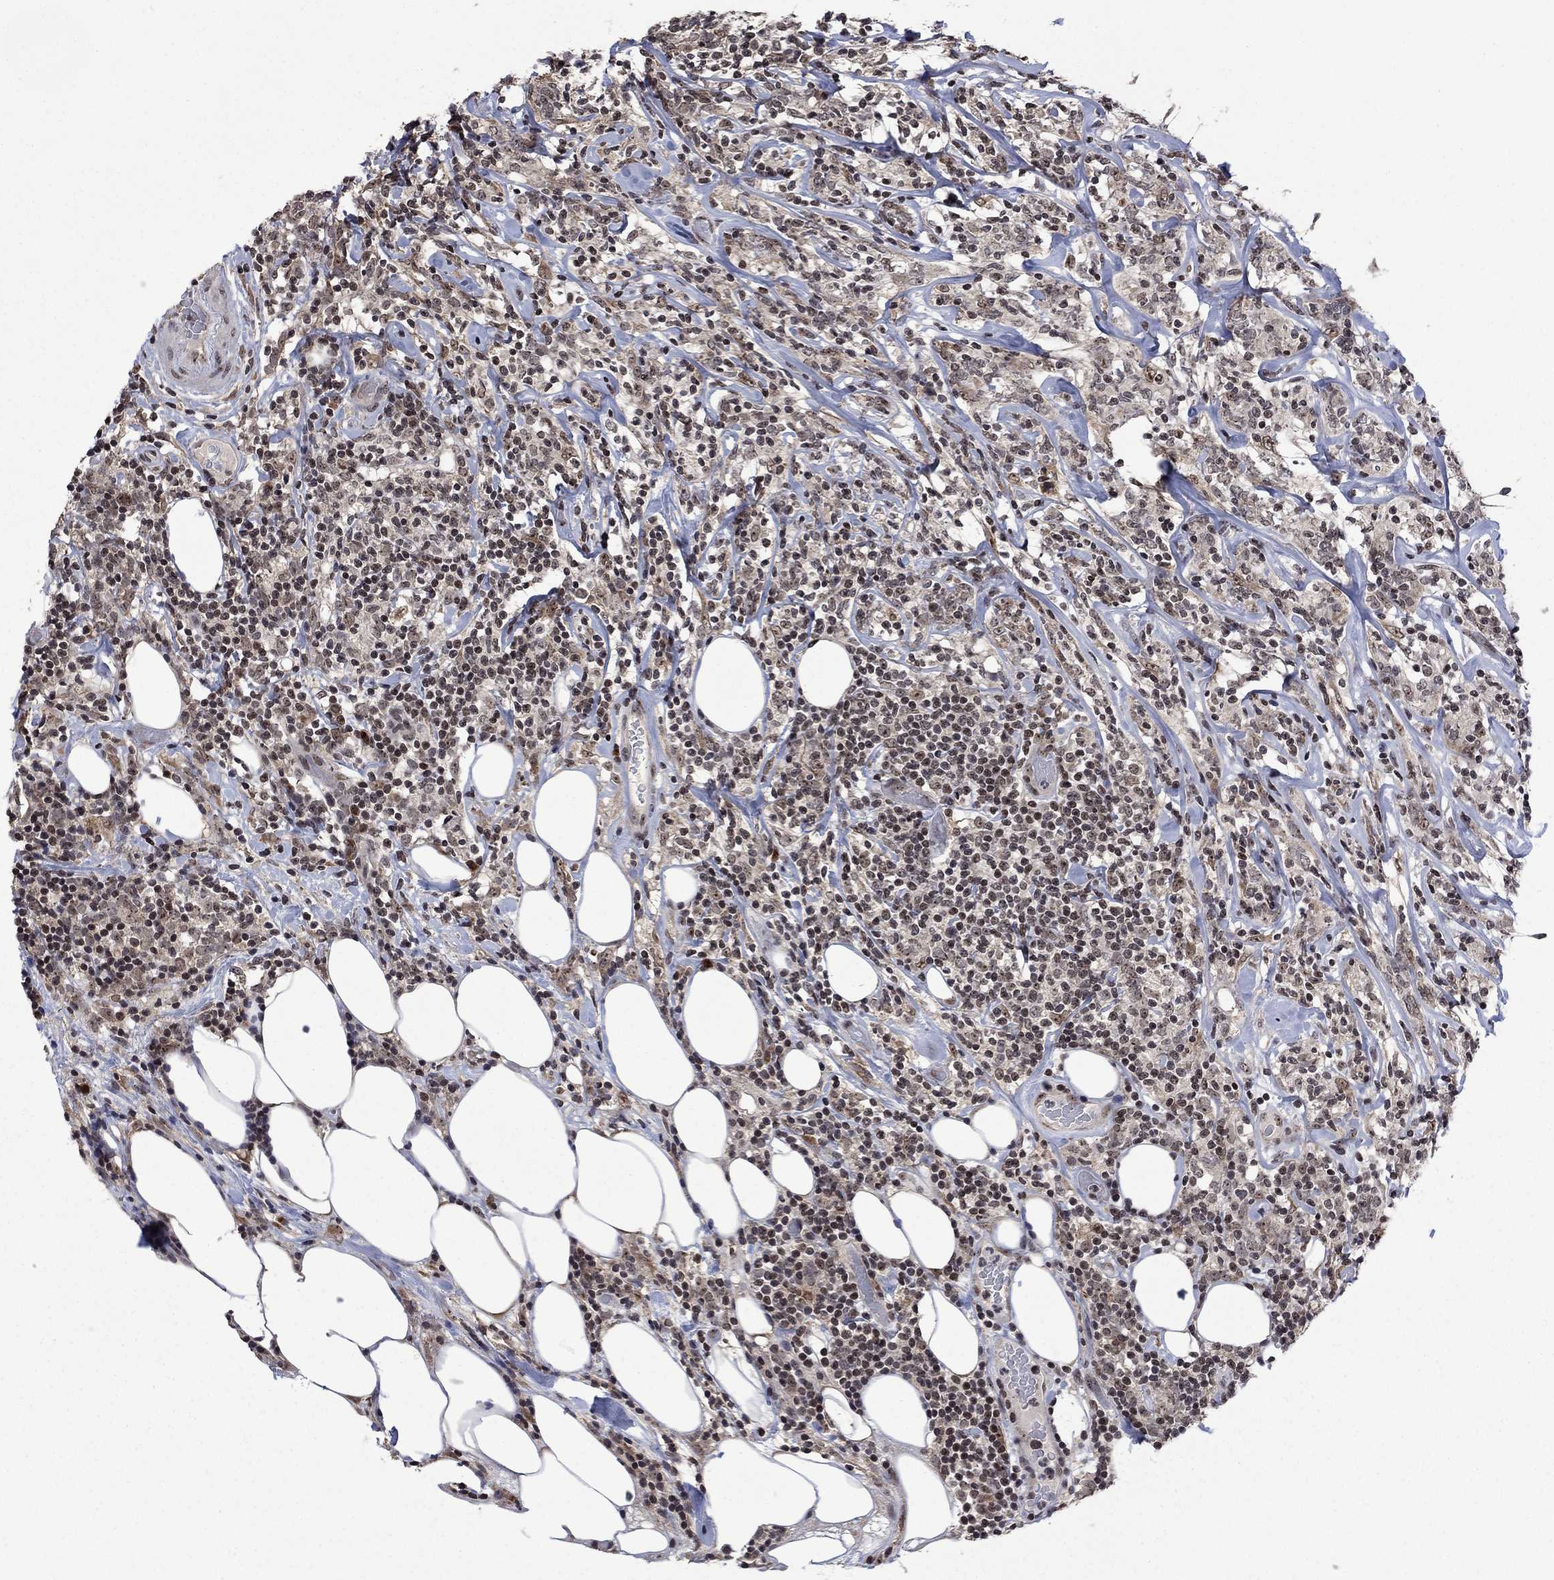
{"staining": {"intensity": "moderate", "quantity": "<25%", "location": "nuclear"}, "tissue": "lymphoma", "cell_type": "Tumor cells", "image_type": "cancer", "snomed": [{"axis": "morphology", "description": "Malignant lymphoma, non-Hodgkin's type, High grade"}, {"axis": "topography", "description": "Lymph node"}], "caption": "Lymphoma tissue shows moderate nuclear expression in approximately <25% of tumor cells, visualized by immunohistochemistry.", "gene": "FBL", "patient": {"sex": "female", "age": 84}}